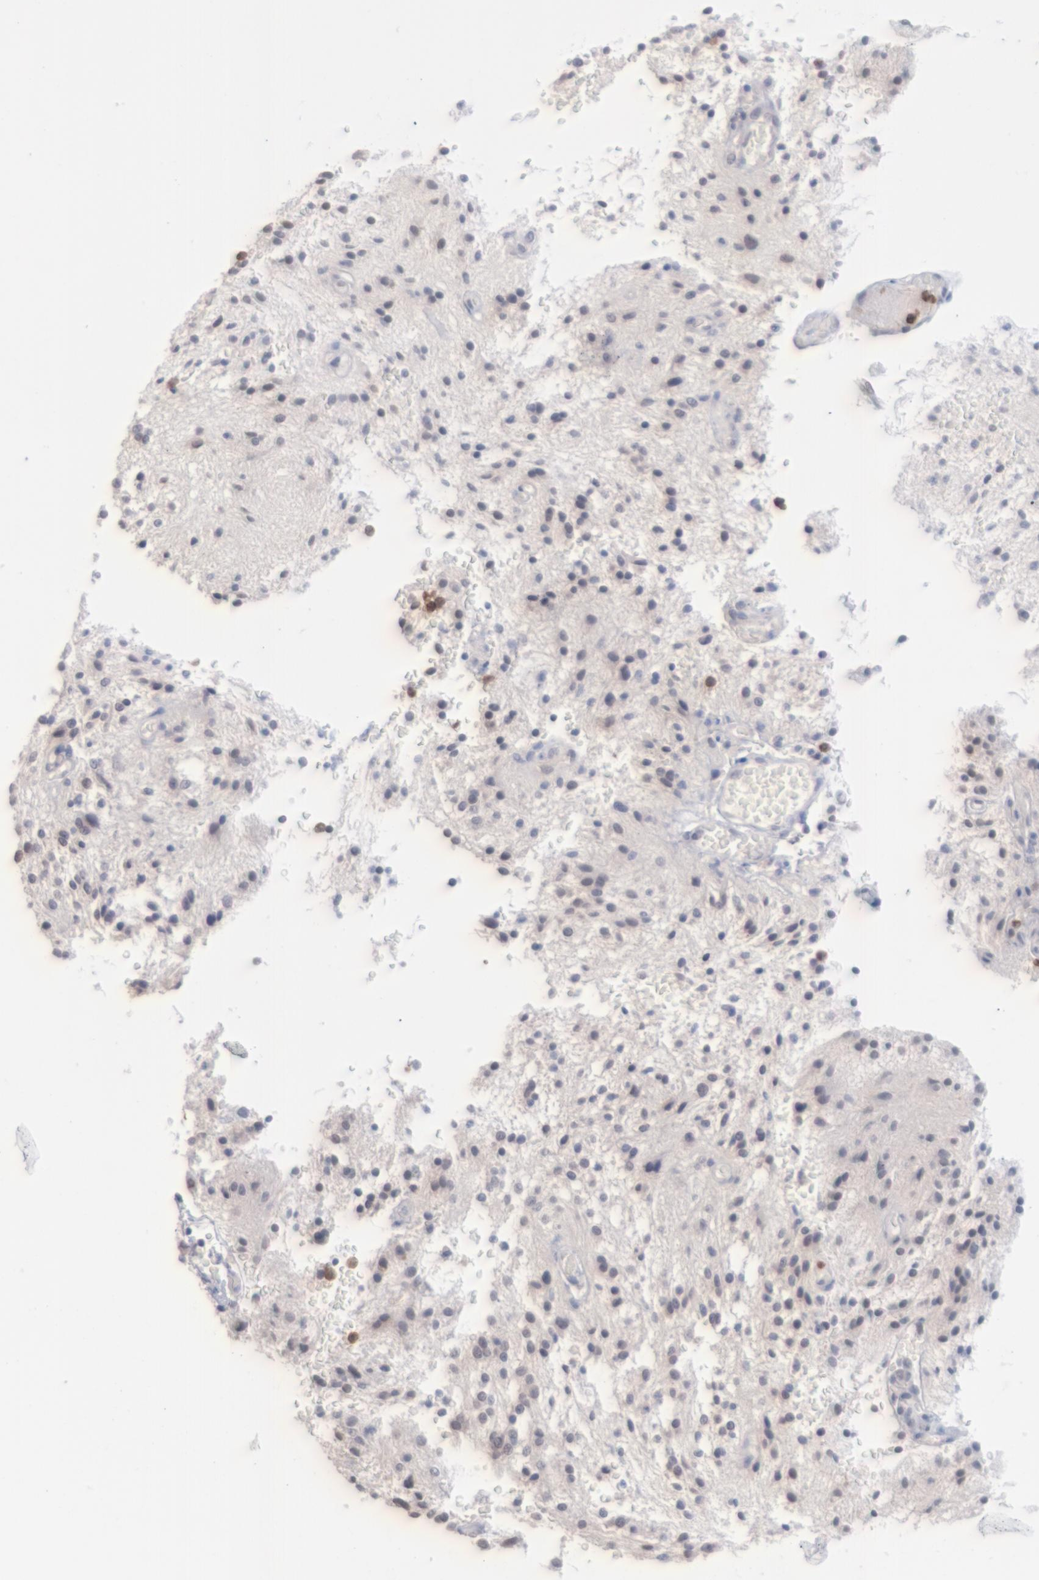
{"staining": {"intensity": "moderate", "quantity": "<25%", "location": "cytoplasmic/membranous"}, "tissue": "glioma", "cell_type": "Tumor cells", "image_type": "cancer", "snomed": [{"axis": "morphology", "description": "Glioma, malignant, NOS"}, {"axis": "topography", "description": "Cerebellum"}], "caption": "Immunohistochemical staining of human glioma exhibits moderate cytoplasmic/membranous protein expression in approximately <25% of tumor cells.", "gene": "MGAM", "patient": {"sex": "female", "age": 10}}